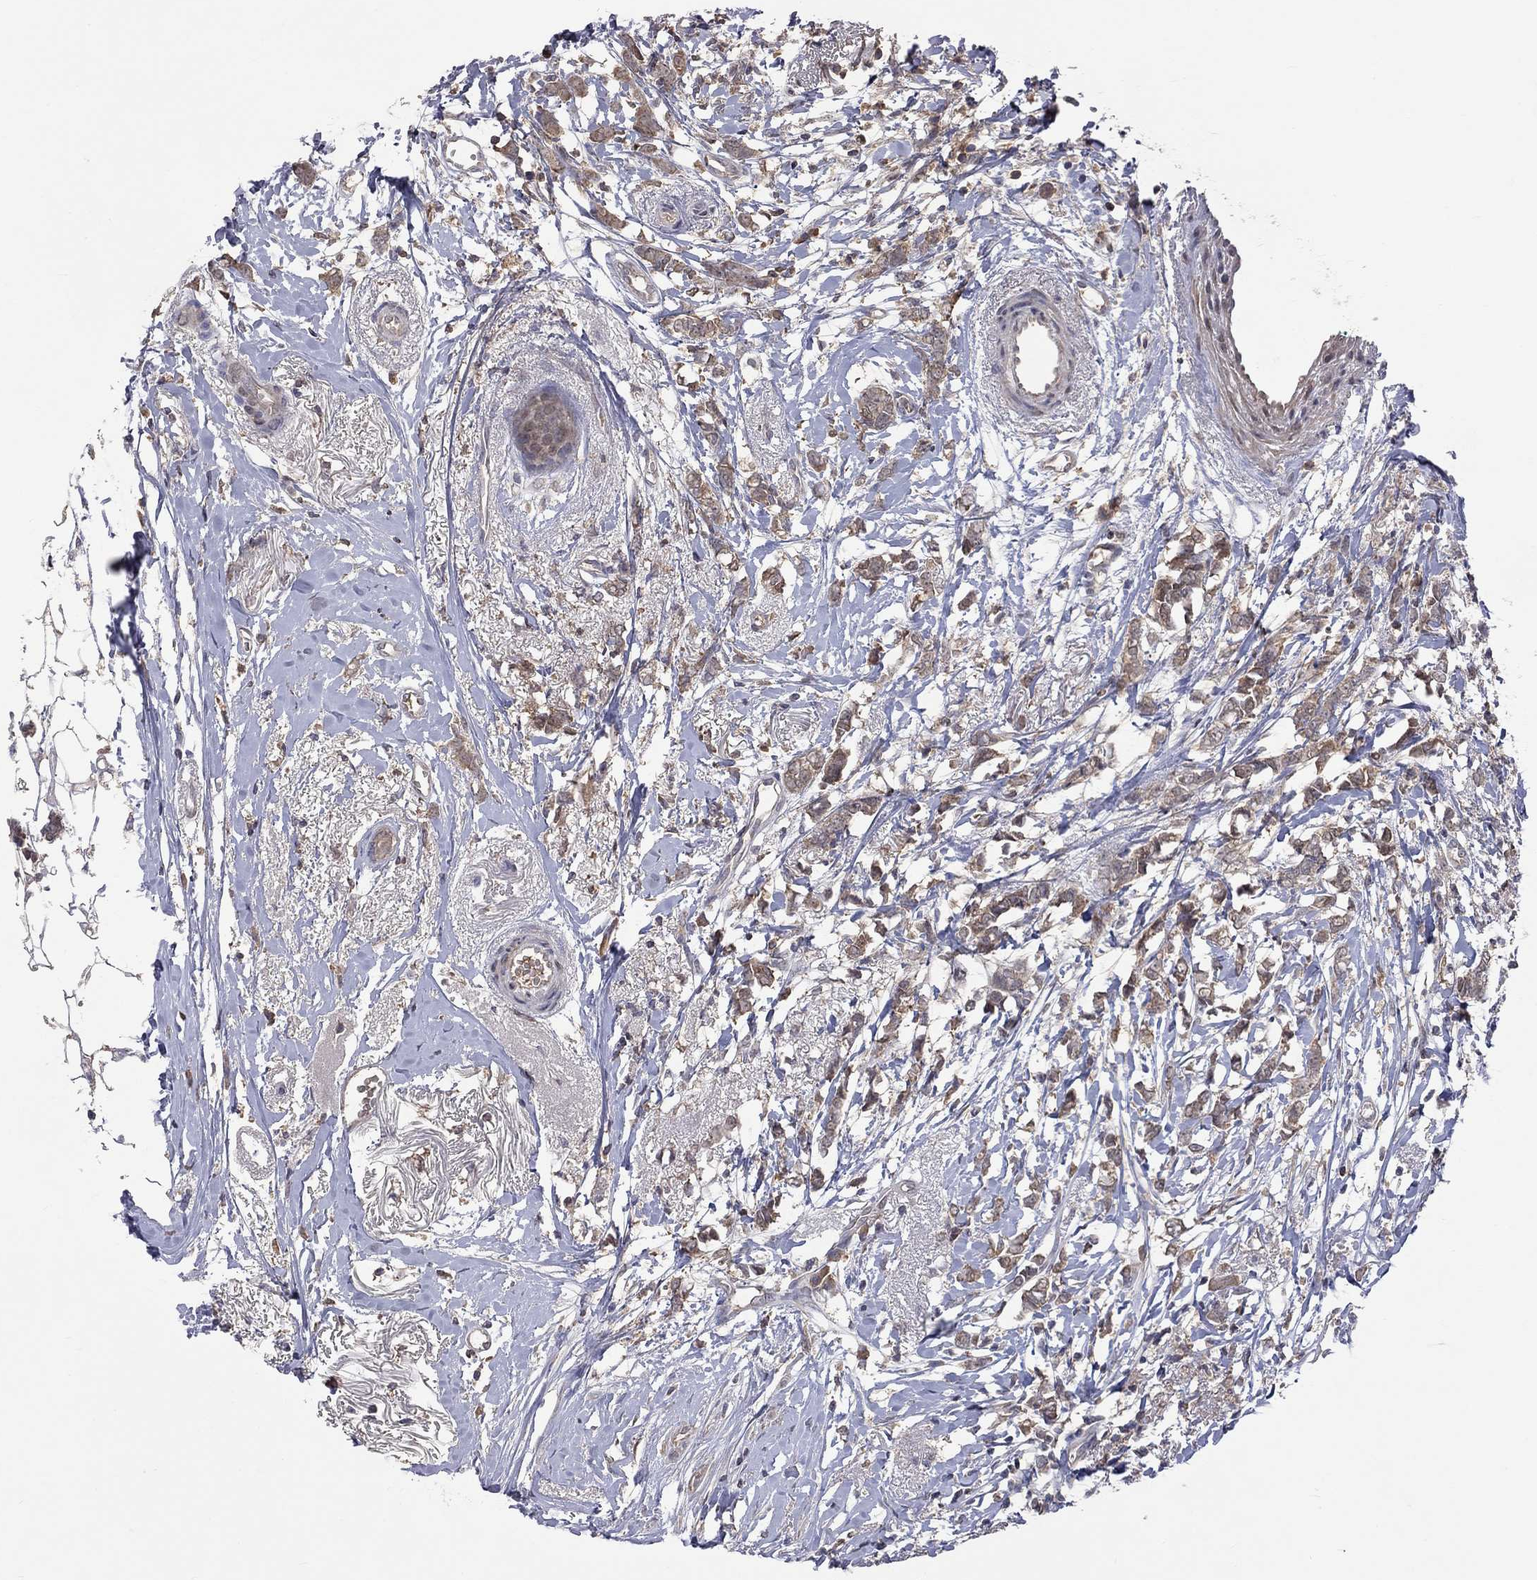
{"staining": {"intensity": "moderate", "quantity": ">75%", "location": "cytoplasmic/membranous"}, "tissue": "breast cancer", "cell_type": "Tumor cells", "image_type": "cancer", "snomed": [{"axis": "morphology", "description": "Duct carcinoma"}, {"axis": "topography", "description": "Breast"}], "caption": "Immunohistochemical staining of human invasive ductal carcinoma (breast) reveals medium levels of moderate cytoplasmic/membranous protein expression in about >75% of tumor cells.", "gene": "HTR6", "patient": {"sex": "female", "age": 40}}